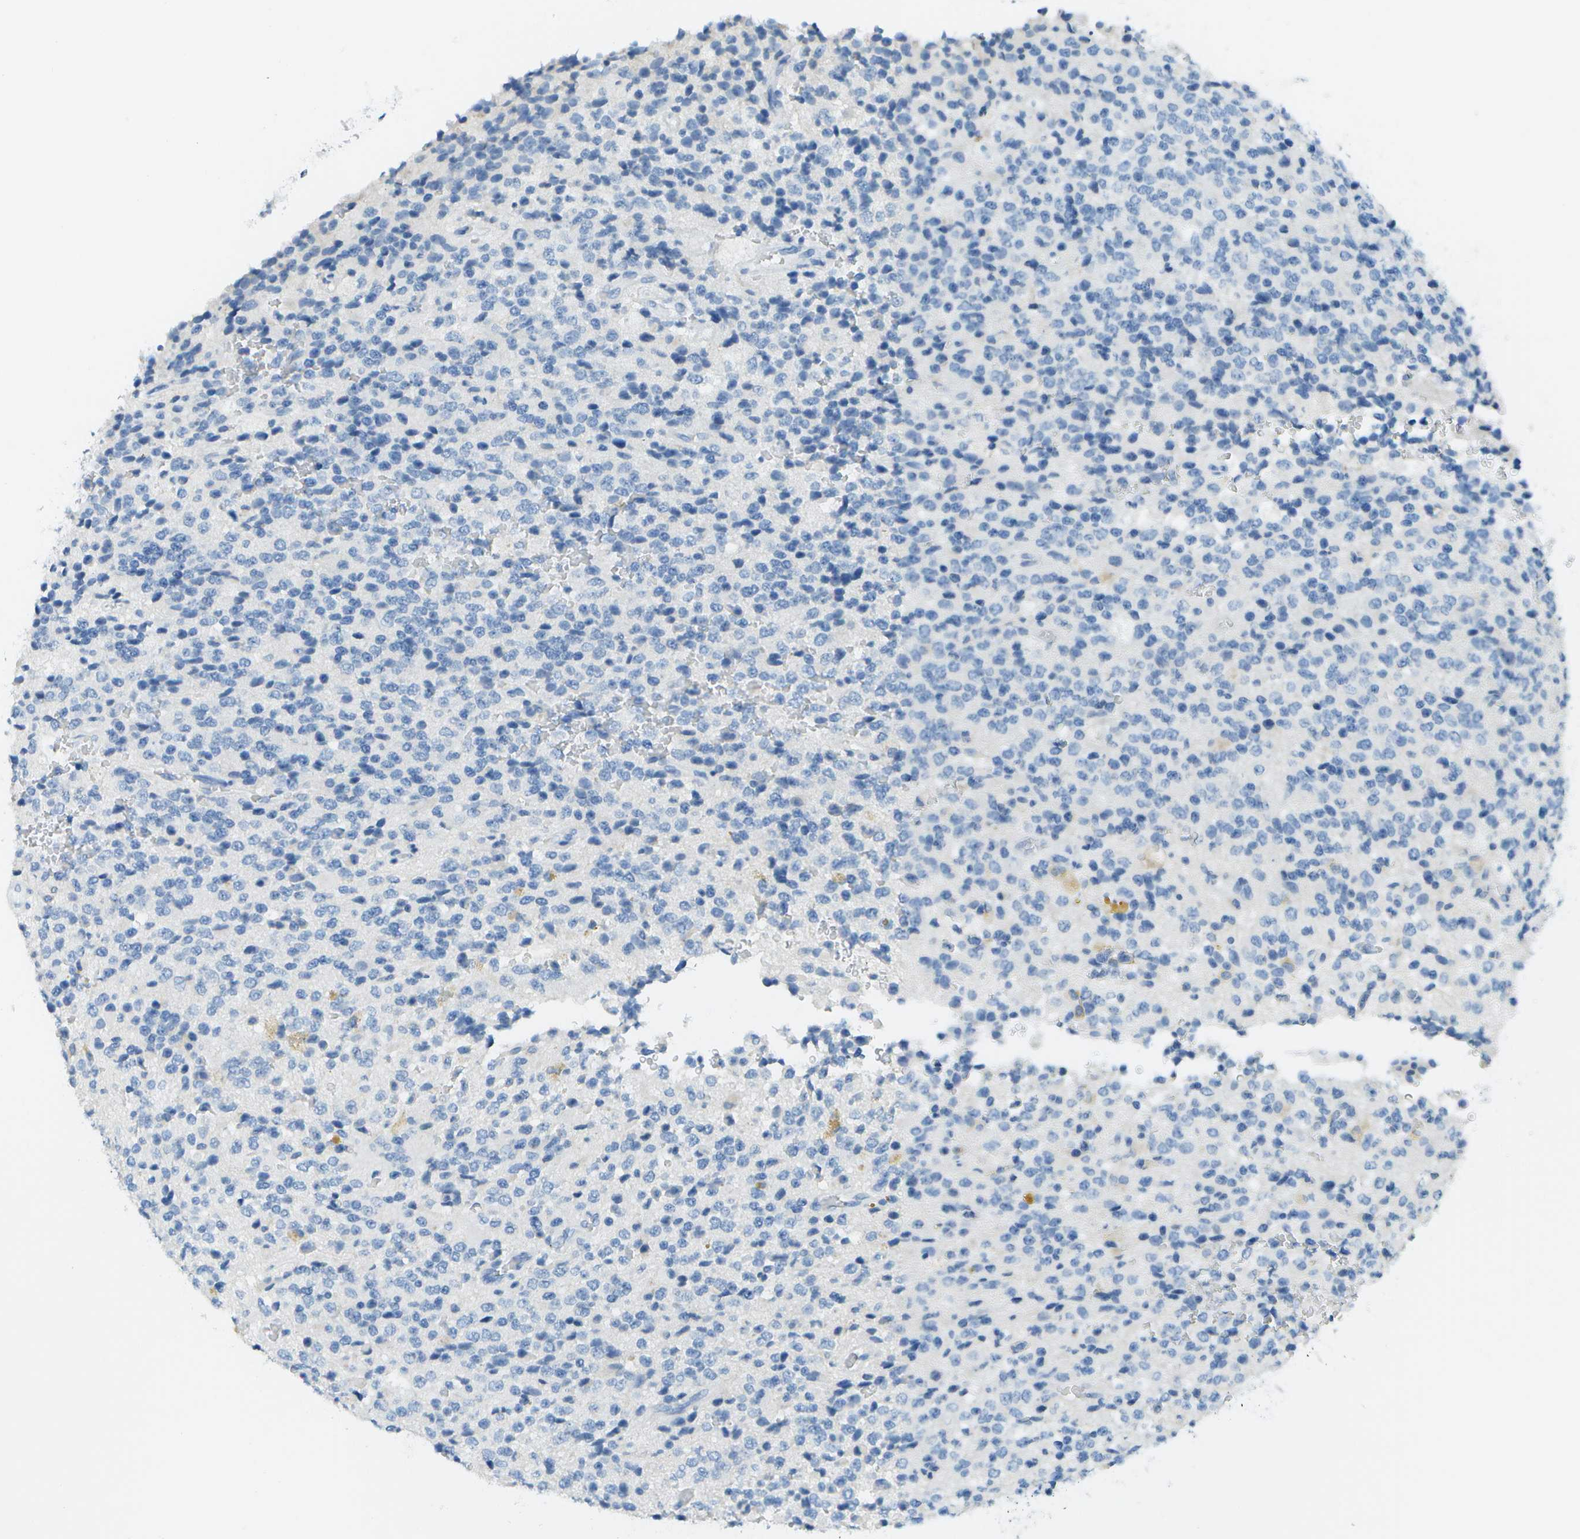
{"staining": {"intensity": "negative", "quantity": "none", "location": "none"}, "tissue": "glioma", "cell_type": "Tumor cells", "image_type": "cancer", "snomed": [{"axis": "morphology", "description": "Glioma, malignant, High grade"}, {"axis": "topography", "description": "pancreas cauda"}], "caption": "An image of glioma stained for a protein reveals no brown staining in tumor cells.", "gene": "C1S", "patient": {"sex": "male", "age": 60}}